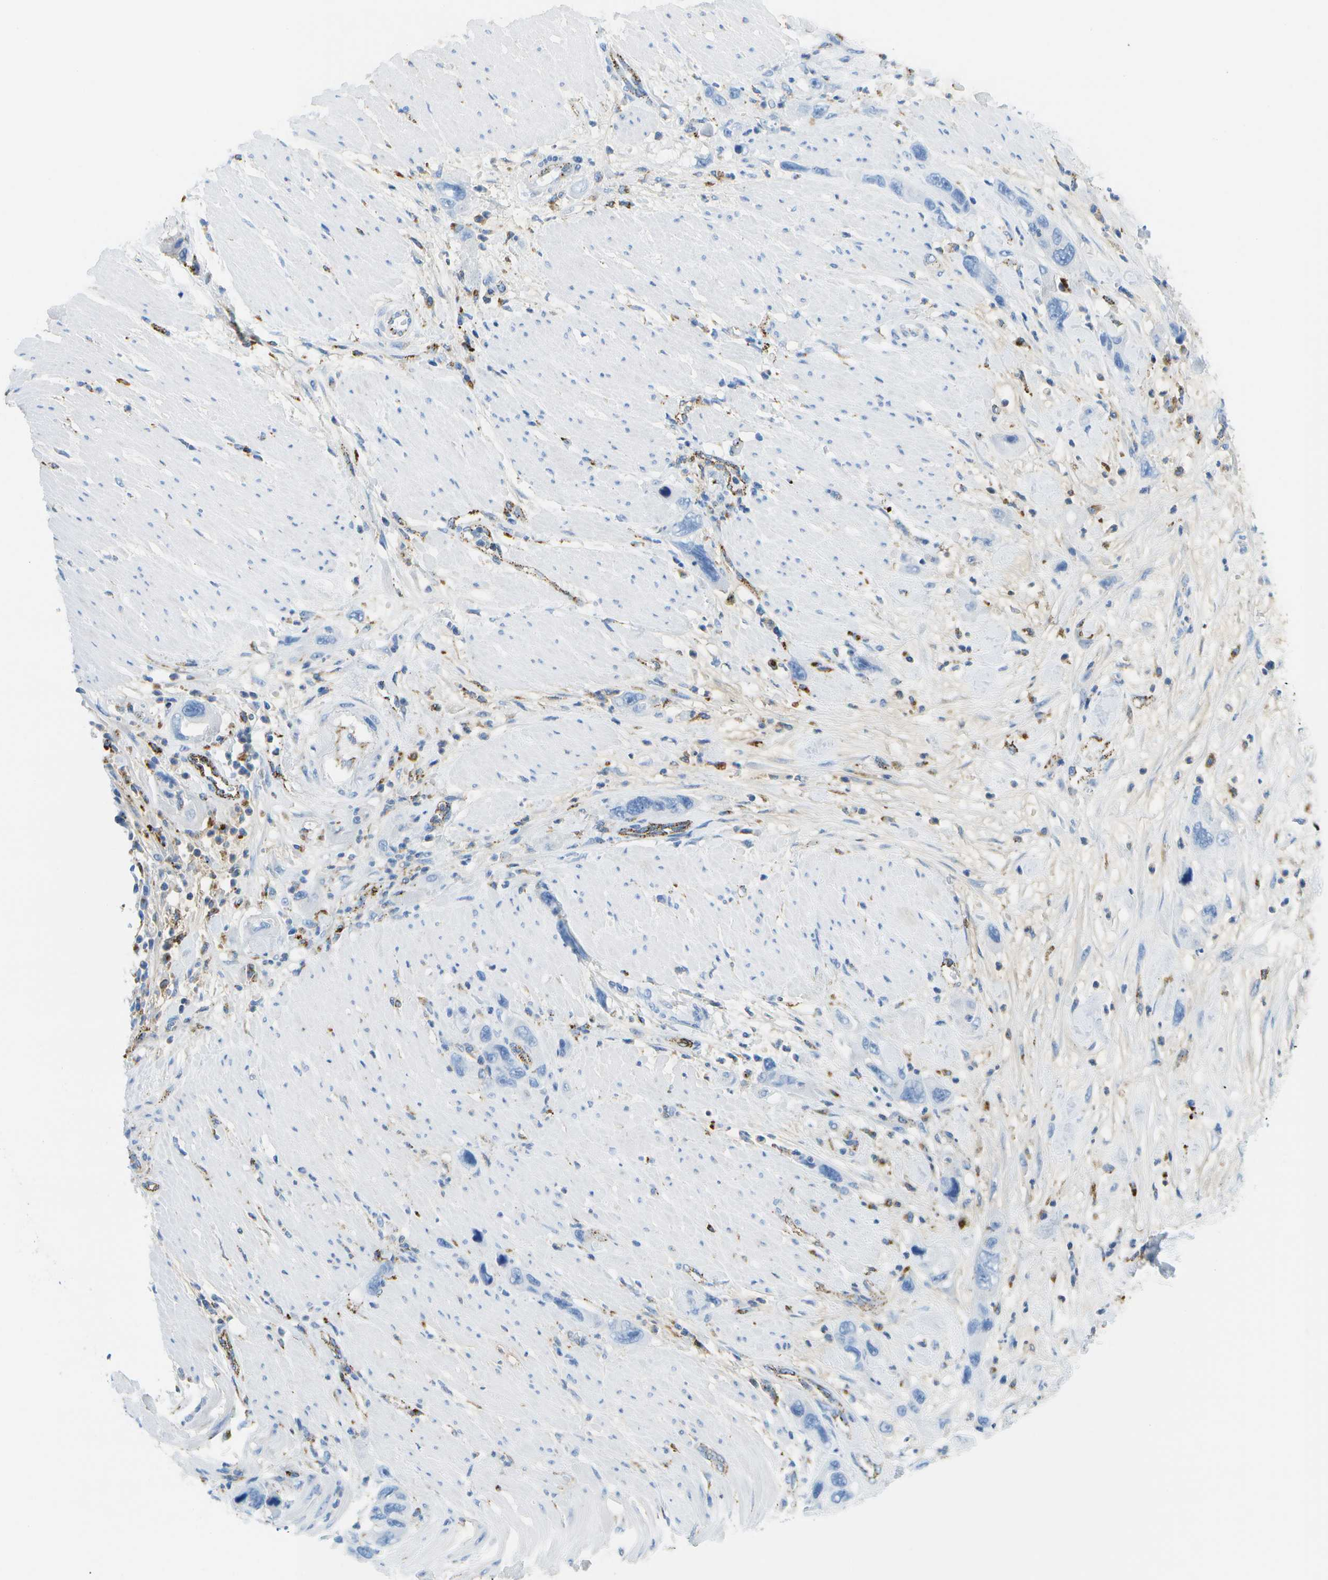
{"staining": {"intensity": "negative", "quantity": "none", "location": "none"}, "tissue": "pancreatic cancer", "cell_type": "Tumor cells", "image_type": "cancer", "snomed": [{"axis": "morphology", "description": "Normal tissue, NOS"}, {"axis": "morphology", "description": "Adenocarcinoma, NOS"}, {"axis": "topography", "description": "Pancreas"}], "caption": "There is no significant expression in tumor cells of adenocarcinoma (pancreatic).", "gene": "PRCP", "patient": {"sex": "female", "age": 71}}